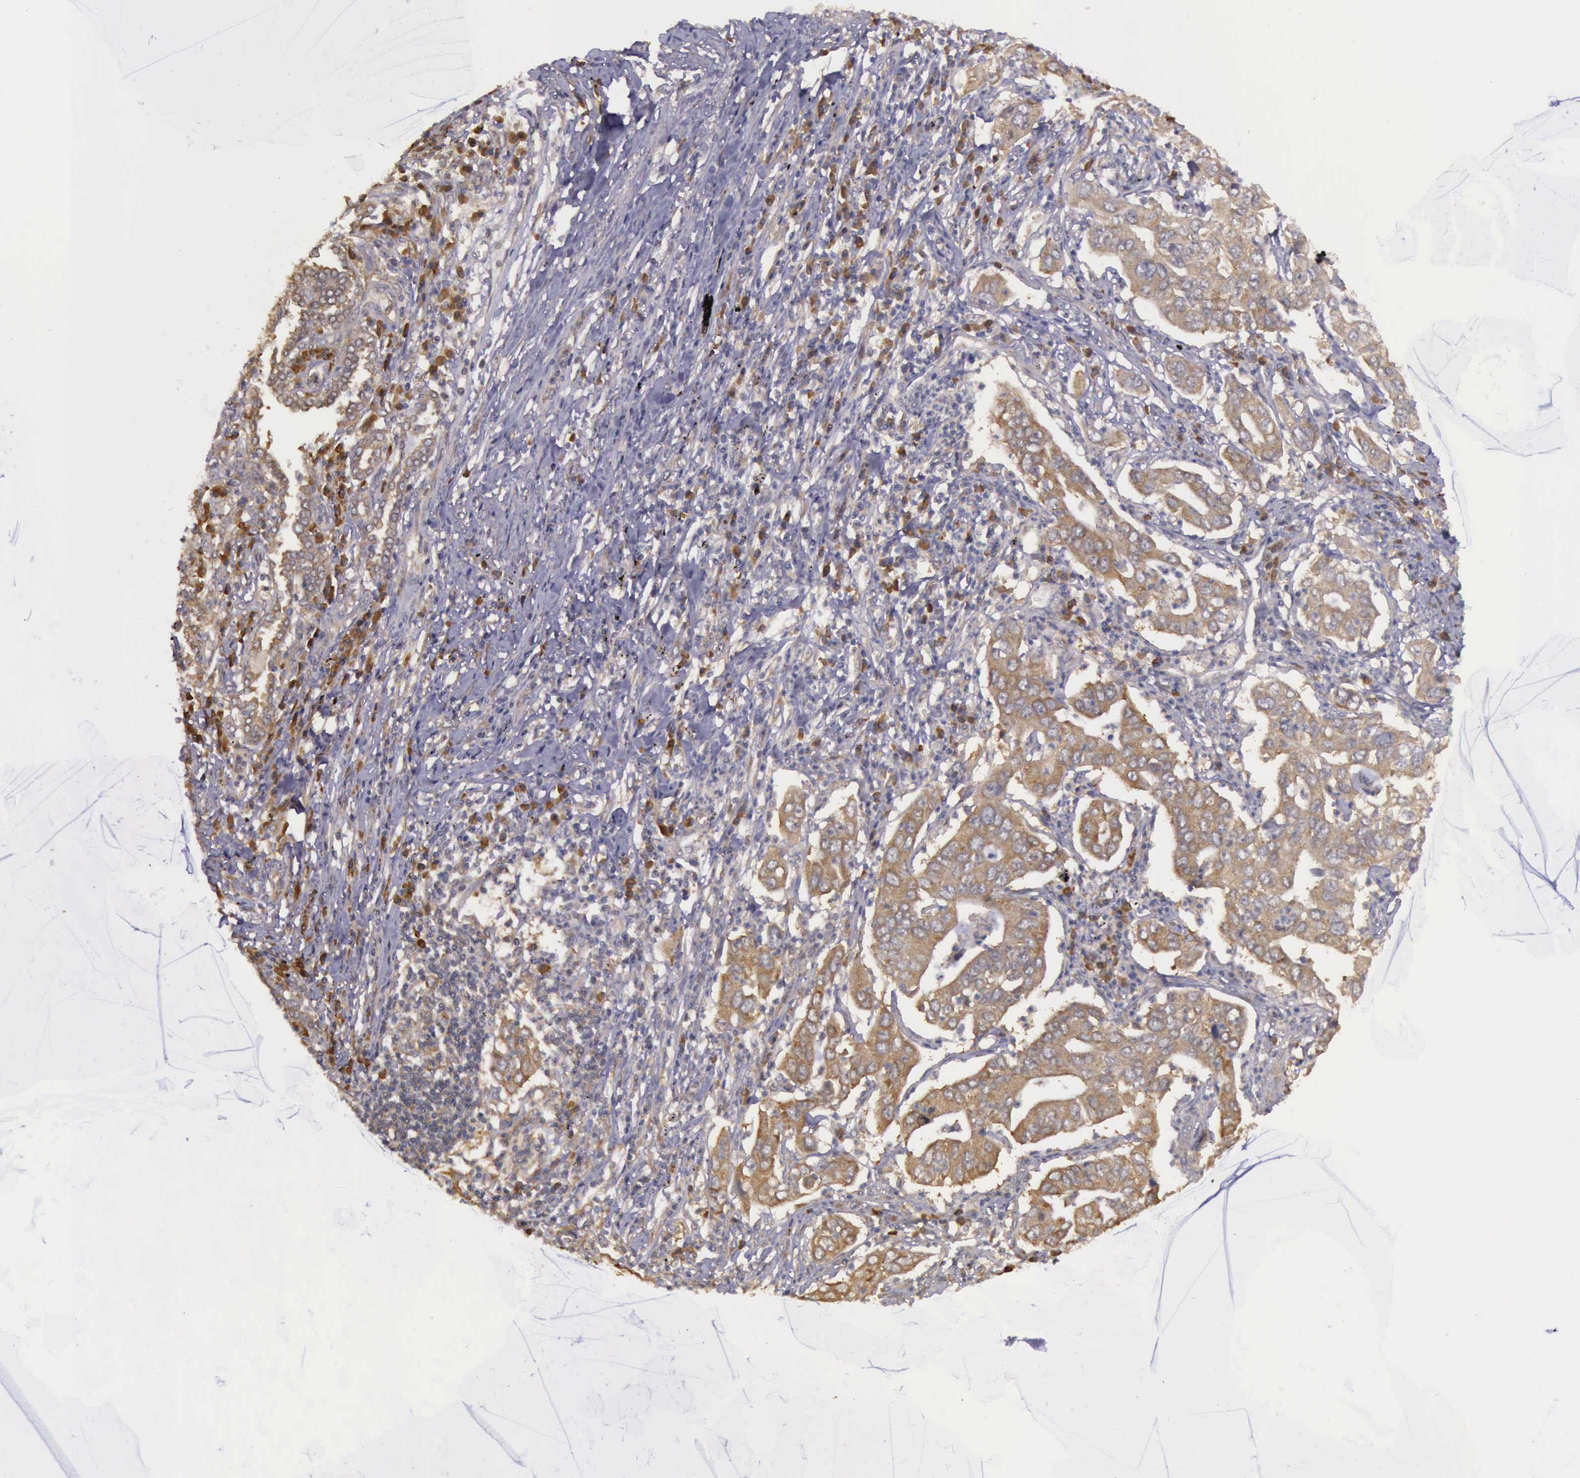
{"staining": {"intensity": "weak", "quantity": ">75%", "location": "cytoplasmic/membranous"}, "tissue": "lung cancer", "cell_type": "Tumor cells", "image_type": "cancer", "snomed": [{"axis": "morphology", "description": "Adenocarcinoma, NOS"}, {"axis": "topography", "description": "Lung"}], "caption": "A micrograph showing weak cytoplasmic/membranous positivity in about >75% of tumor cells in lung cancer (adenocarcinoma), as visualized by brown immunohistochemical staining.", "gene": "EIF5", "patient": {"sex": "male", "age": 48}}